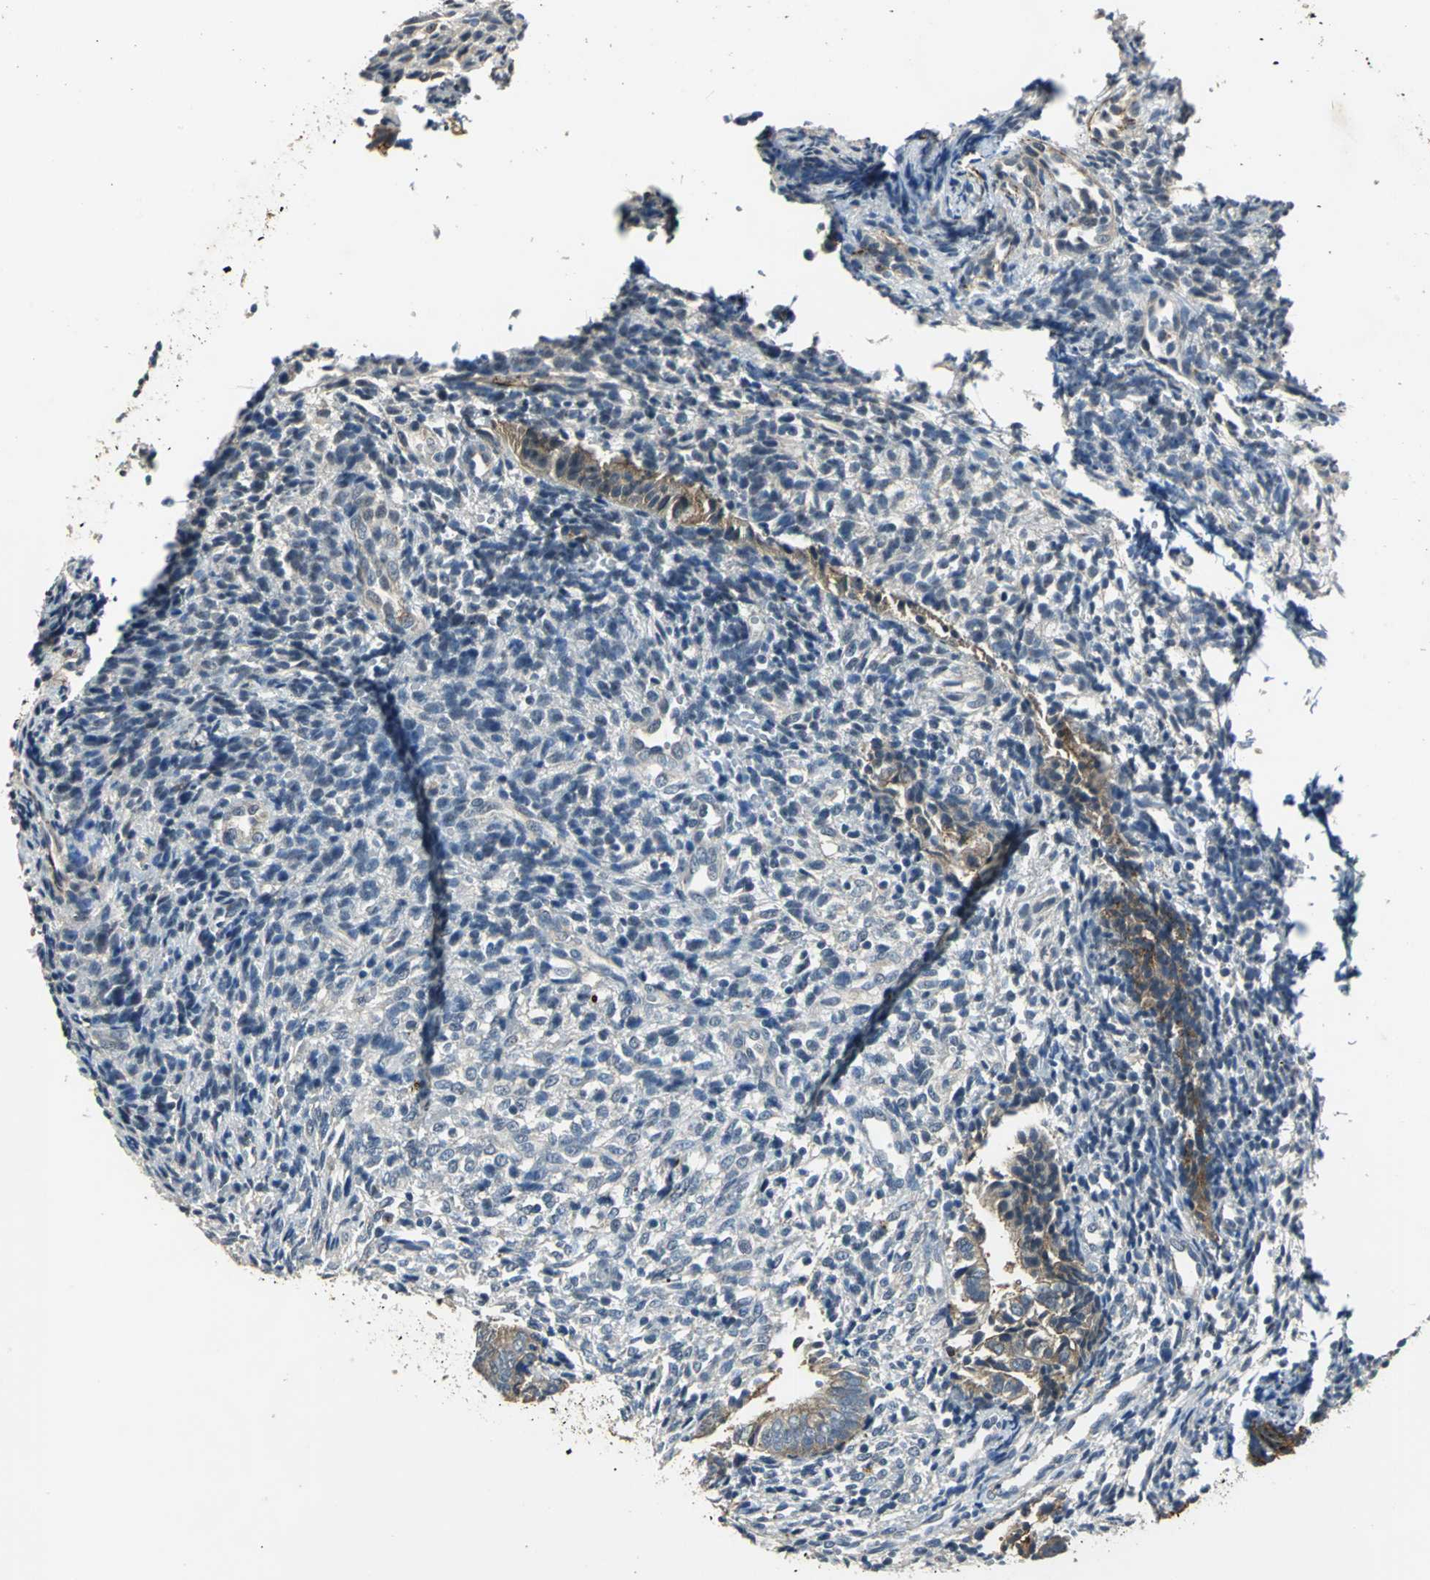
{"staining": {"intensity": "negative", "quantity": "none", "location": "none"}, "tissue": "endometrium", "cell_type": "Cells in endometrial stroma", "image_type": "normal", "snomed": [{"axis": "morphology", "description": "Normal tissue, NOS"}, {"axis": "topography", "description": "Uterus"}, {"axis": "topography", "description": "Endometrium"}], "caption": "DAB (3,3'-diaminobenzidine) immunohistochemical staining of benign human endometrium reveals no significant expression in cells in endometrial stroma. Brightfield microscopy of immunohistochemistry stained with DAB (3,3'-diaminobenzidine) (brown) and hematoxylin (blue), captured at high magnification.", "gene": "OCLN", "patient": {"sex": "female", "age": 33}}